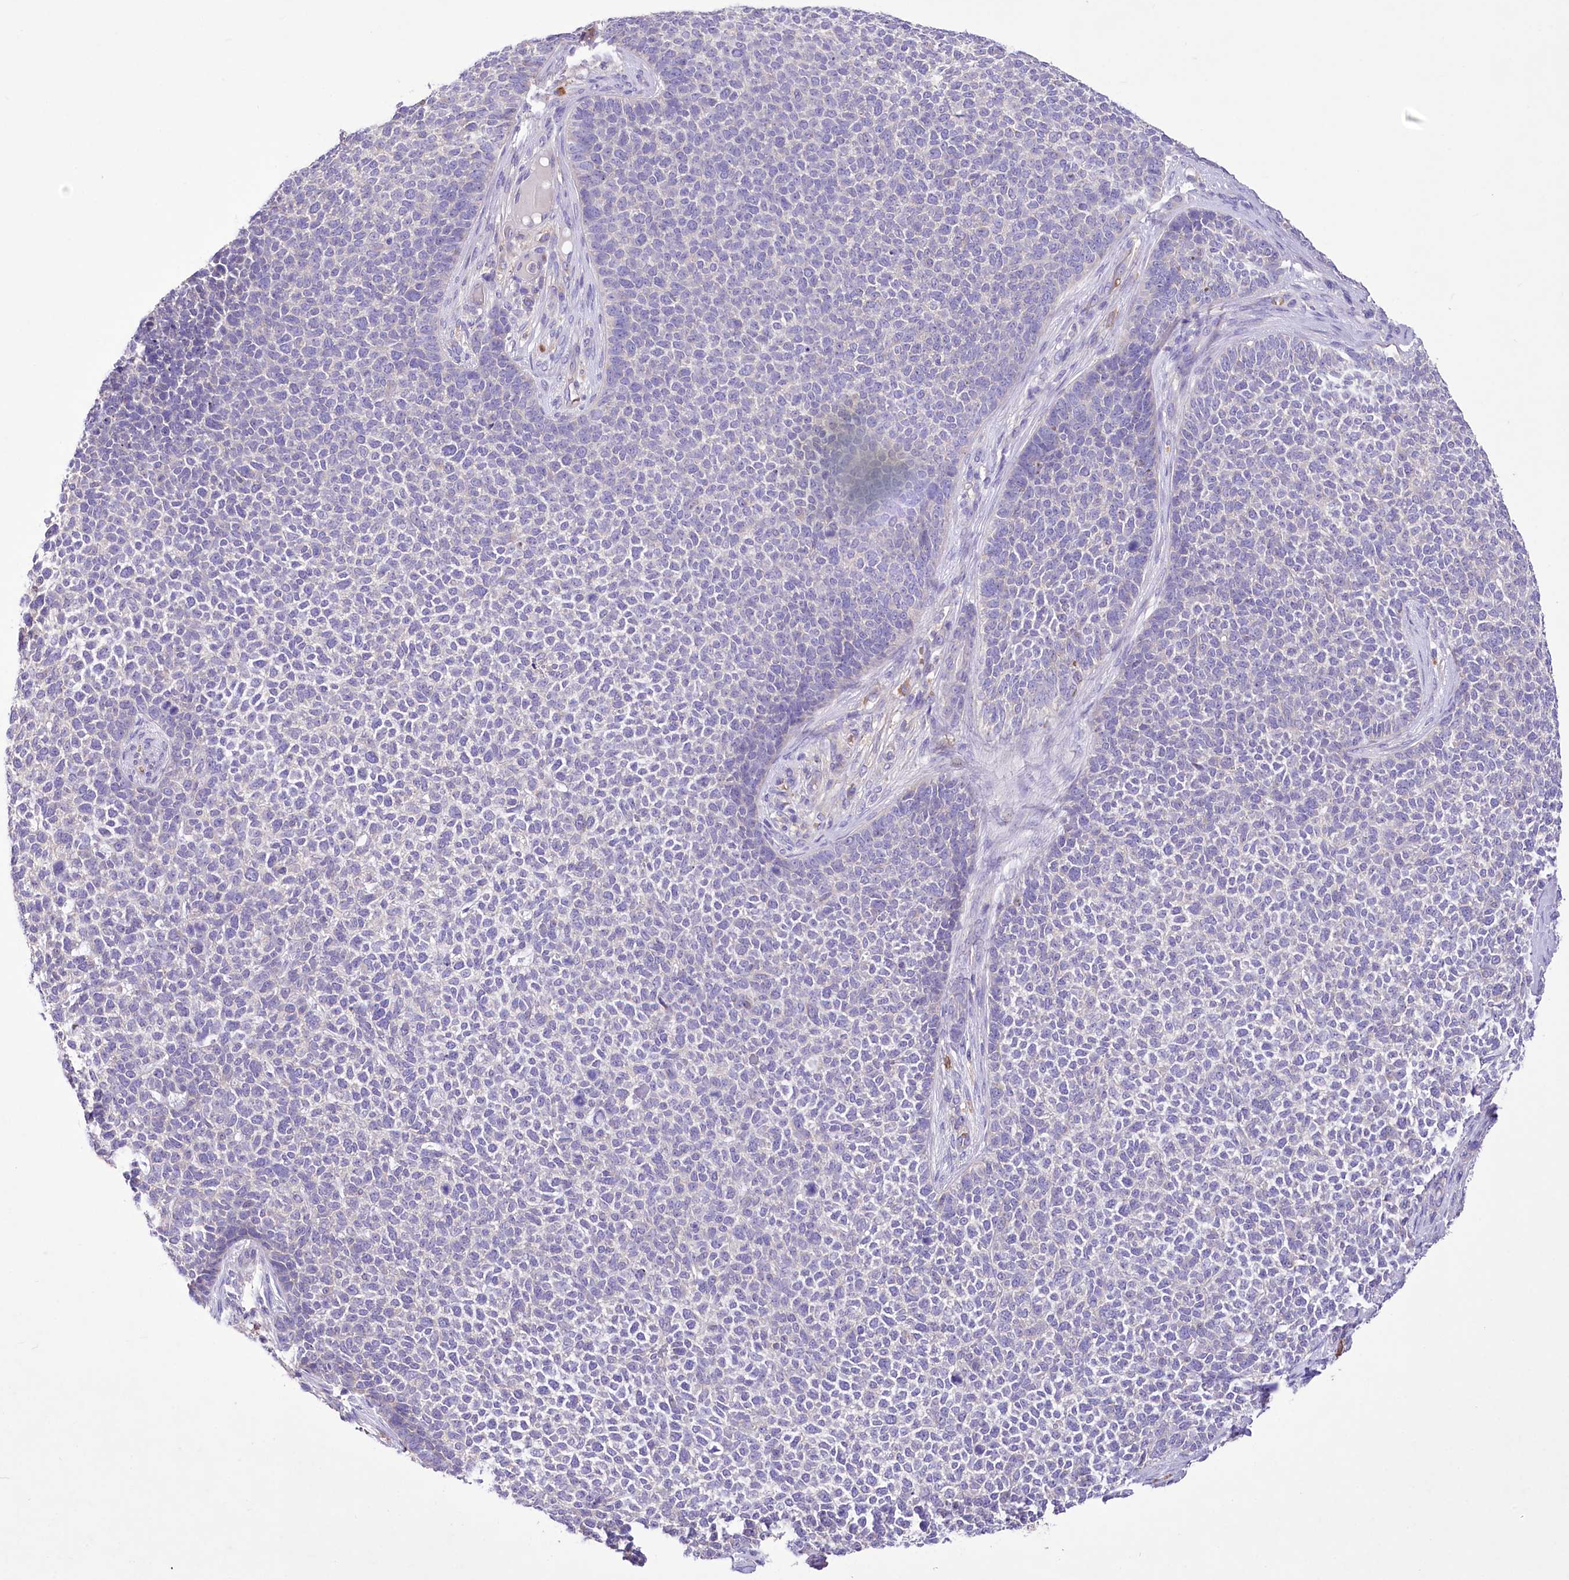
{"staining": {"intensity": "negative", "quantity": "none", "location": "none"}, "tissue": "skin cancer", "cell_type": "Tumor cells", "image_type": "cancer", "snomed": [{"axis": "morphology", "description": "Basal cell carcinoma"}, {"axis": "topography", "description": "Skin"}], "caption": "Immunohistochemistry micrograph of neoplastic tissue: skin cancer (basal cell carcinoma) stained with DAB displays no significant protein positivity in tumor cells.", "gene": "PRSS53", "patient": {"sex": "female", "age": 84}}